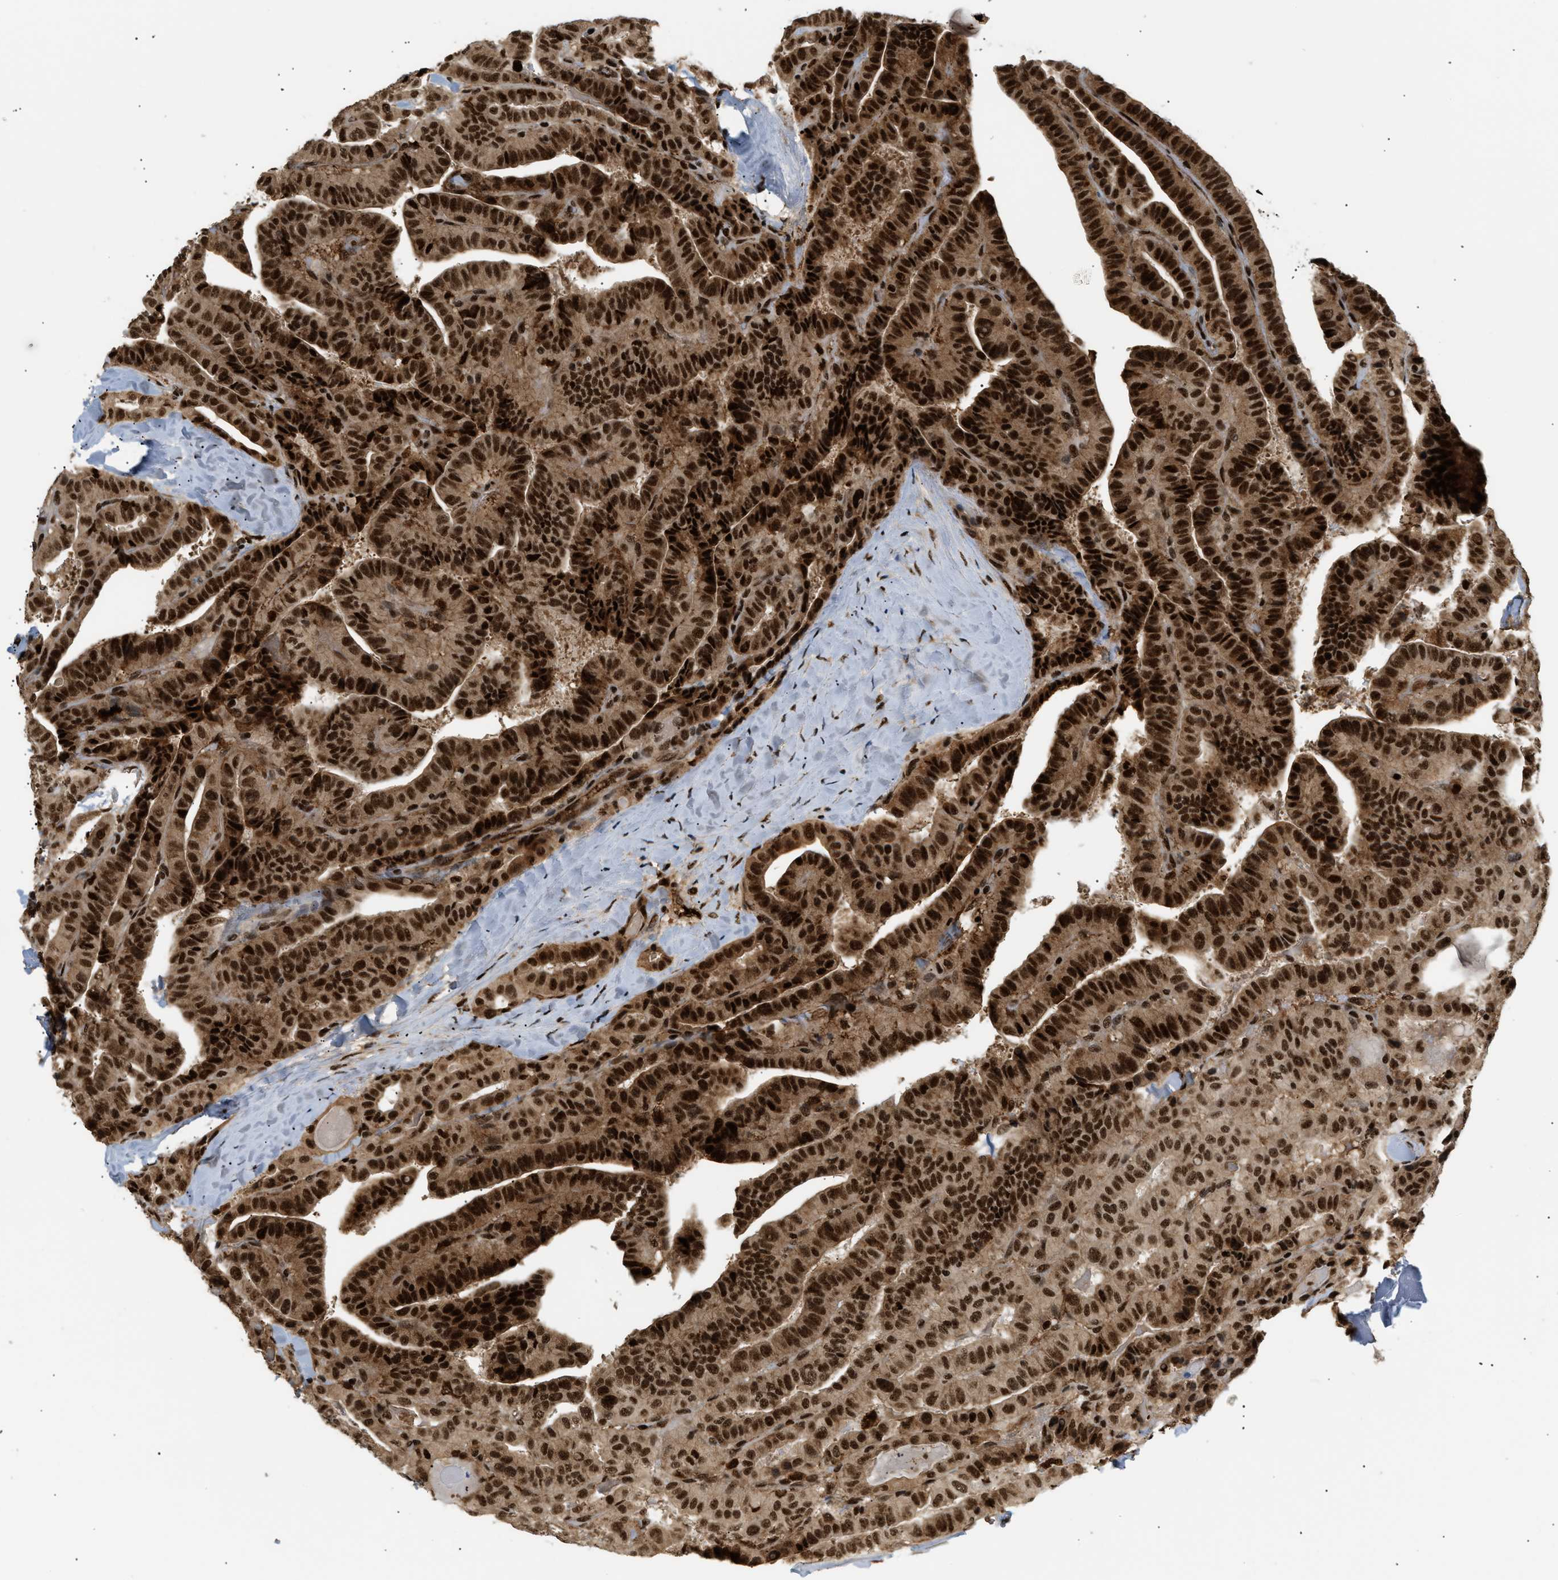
{"staining": {"intensity": "strong", "quantity": ">75%", "location": "cytoplasmic/membranous,nuclear"}, "tissue": "thyroid cancer", "cell_type": "Tumor cells", "image_type": "cancer", "snomed": [{"axis": "morphology", "description": "Papillary adenocarcinoma, NOS"}, {"axis": "topography", "description": "Thyroid gland"}], "caption": "Protein expression by immunohistochemistry (IHC) reveals strong cytoplasmic/membranous and nuclear positivity in approximately >75% of tumor cells in papillary adenocarcinoma (thyroid).", "gene": "RBM5", "patient": {"sex": "male", "age": 77}}